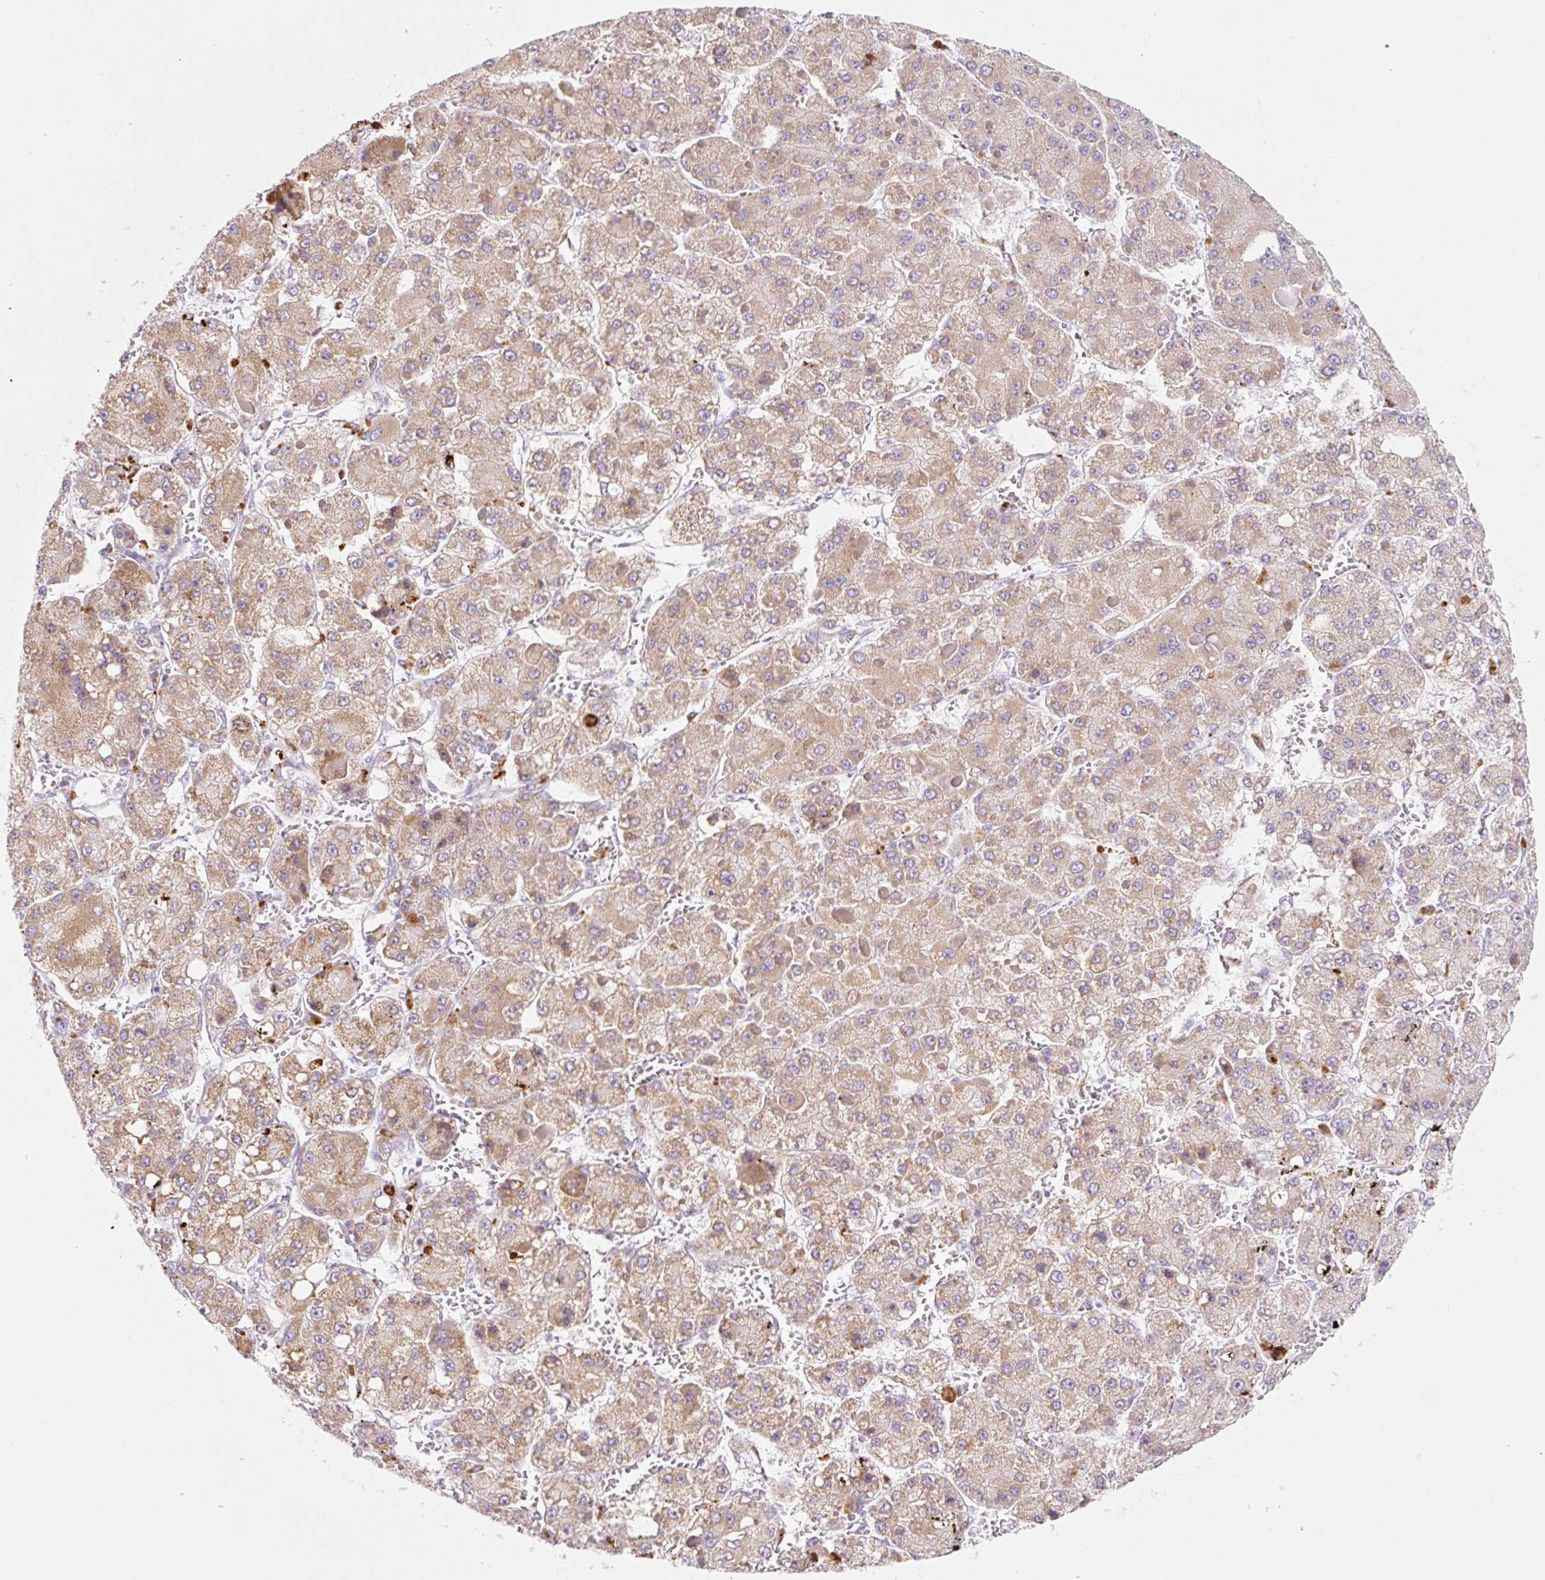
{"staining": {"intensity": "moderate", "quantity": ">75%", "location": "cytoplasmic/membranous"}, "tissue": "liver cancer", "cell_type": "Tumor cells", "image_type": "cancer", "snomed": [{"axis": "morphology", "description": "Carcinoma, Hepatocellular, NOS"}, {"axis": "topography", "description": "Liver"}], "caption": "Brown immunohistochemical staining in liver cancer (hepatocellular carcinoma) reveals moderate cytoplasmic/membranous positivity in about >75% of tumor cells. (brown staining indicates protein expression, while blue staining denotes nuclei).", "gene": "CLEC3A", "patient": {"sex": "female", "age": 73}}